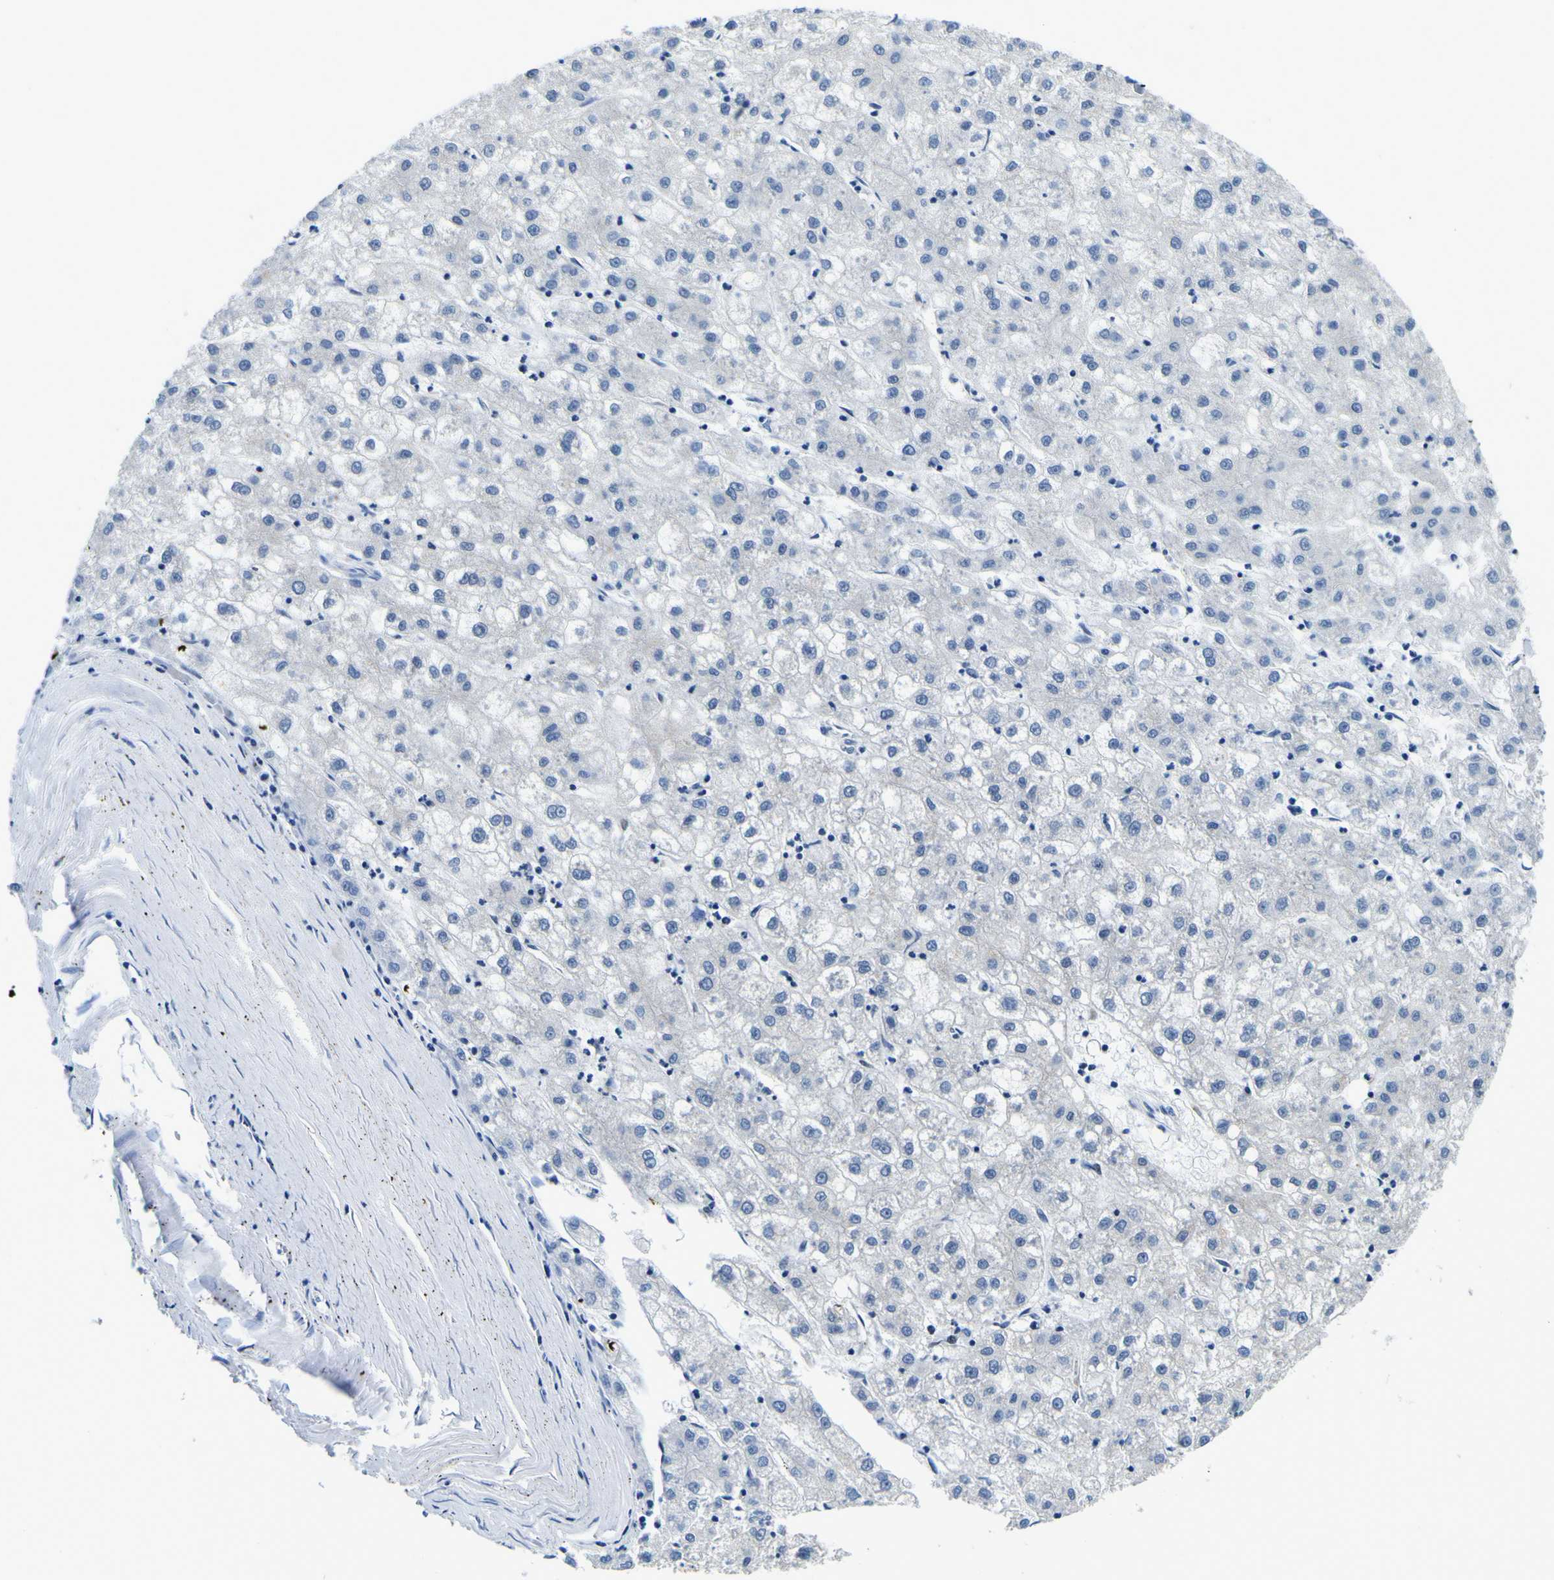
{"staining": {"intensity": "negative", "quantity": "none", "location": "none"}, "tissue": "liver cancer", "cell_type": "Tumor cells", "image_type": "cancer", "snomed": [{"axis": "morphology", "description": "Carcinoma, Hepatocellular, NOS"}, {"axis": "topography", "description": "Liver"}], "caption": "Micrograph shows no protein positivity in tumor cells of liver cancer (hepatocellular carcinoma) tissue.", "gene": "SP1", "patient": {"sex": "male", "age": 72}}